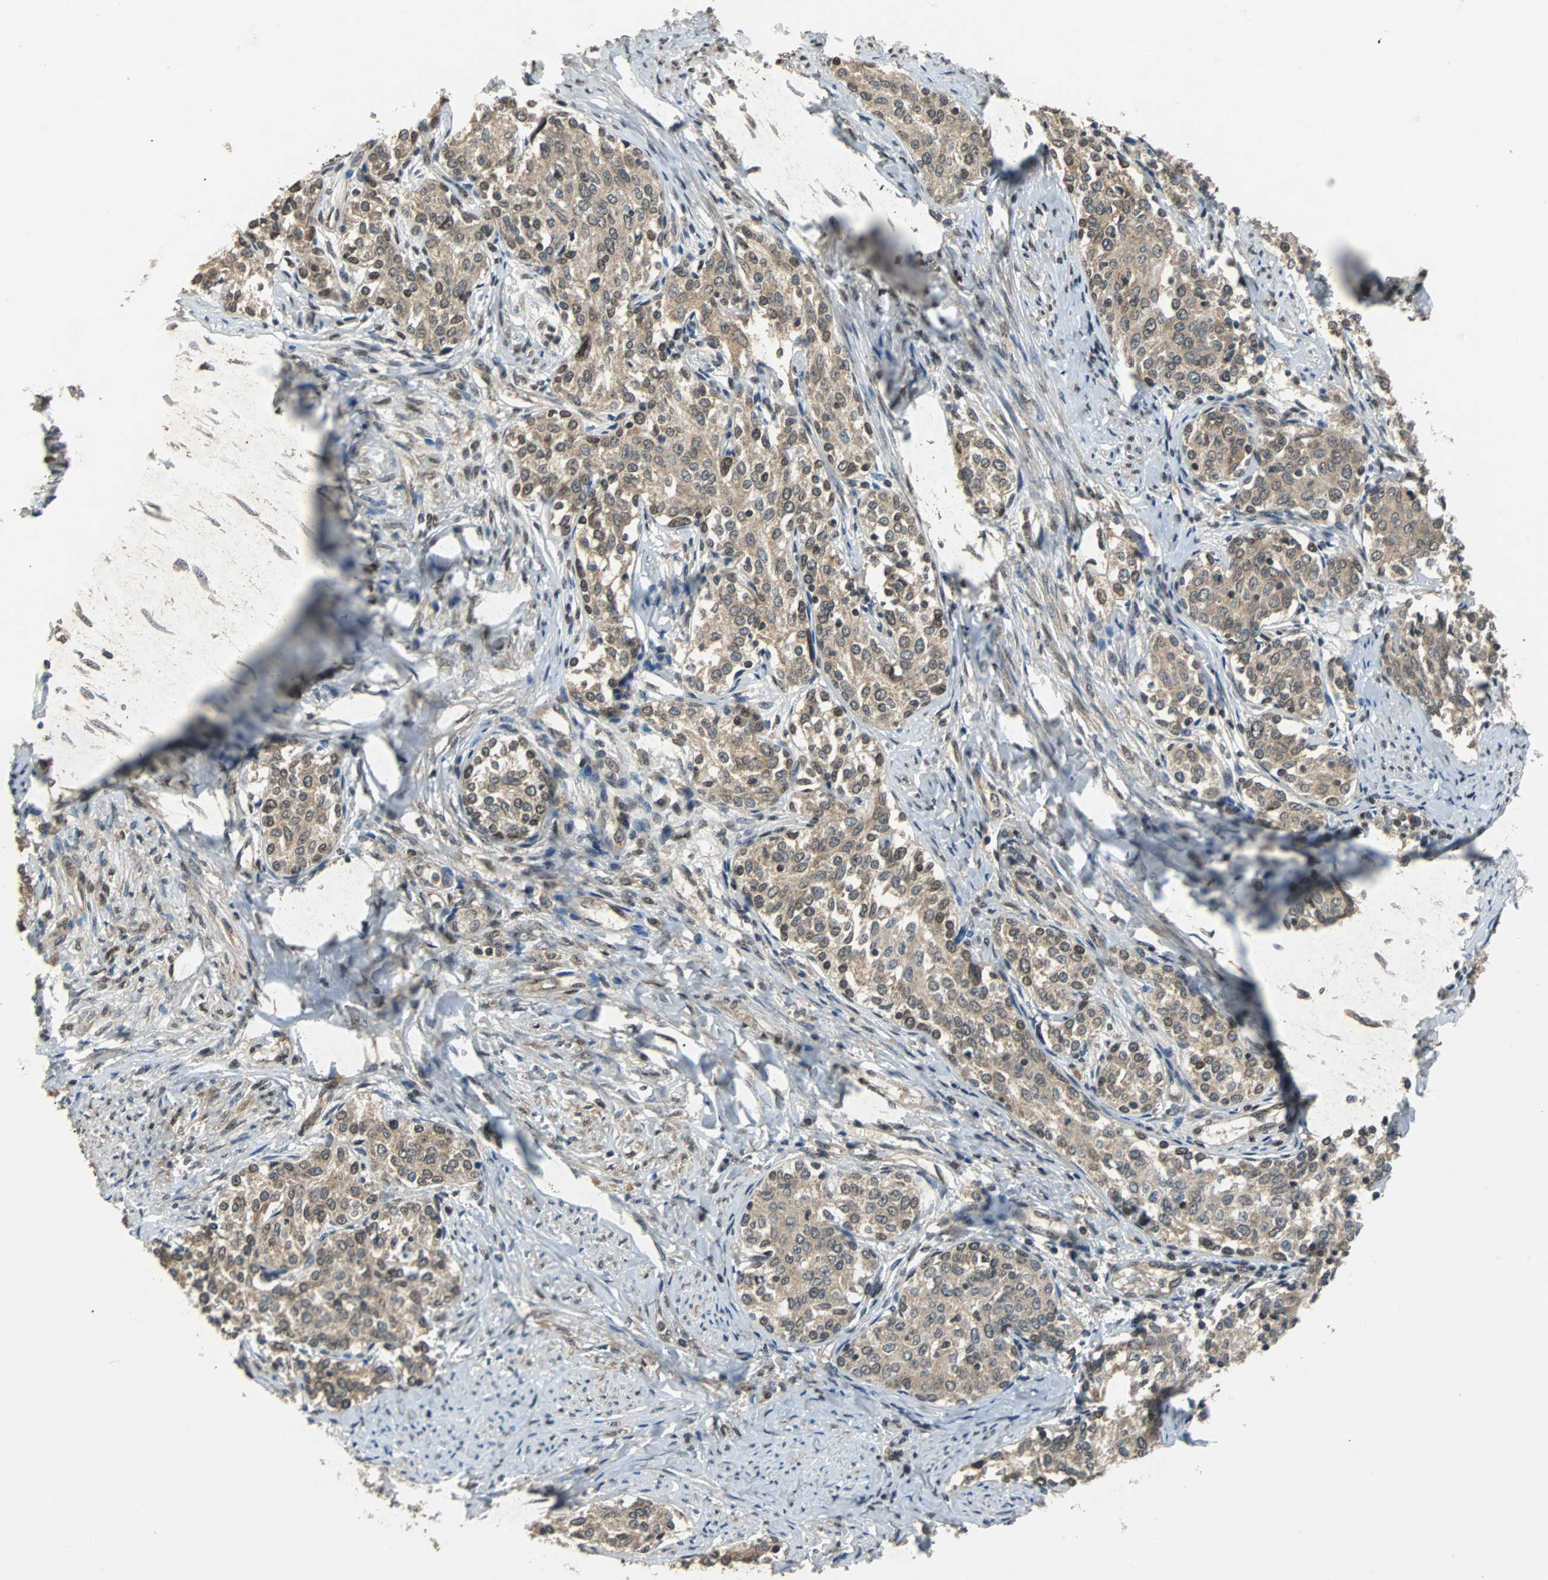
{"staining": {"intensity": "weak", "quantity": ">75%", "location": "cytoplasmic/membranous,nuclear"}, "tissue": "cervical cancer", "cell_type": "Tumor cells", "image_type": "cancer", "snomed": [{"axis": "morphology", "description": "Squamous cell carcinoma, NOS"}, {"axis": "morphology", "description": "Adenocarcinoma, NOS"}, {"axis": "topography", "description": "Cervix"}], "caption": "Immunohistochemistry (DAB) staining of human squamous cell carcinoma (cervical) demonstrates weak cytoplasmic/membranous and nuclear protein expression in approximately >75% of tumor cells.", "gene": "PHC1", "patient": {"sex": "female", "age": 52}}